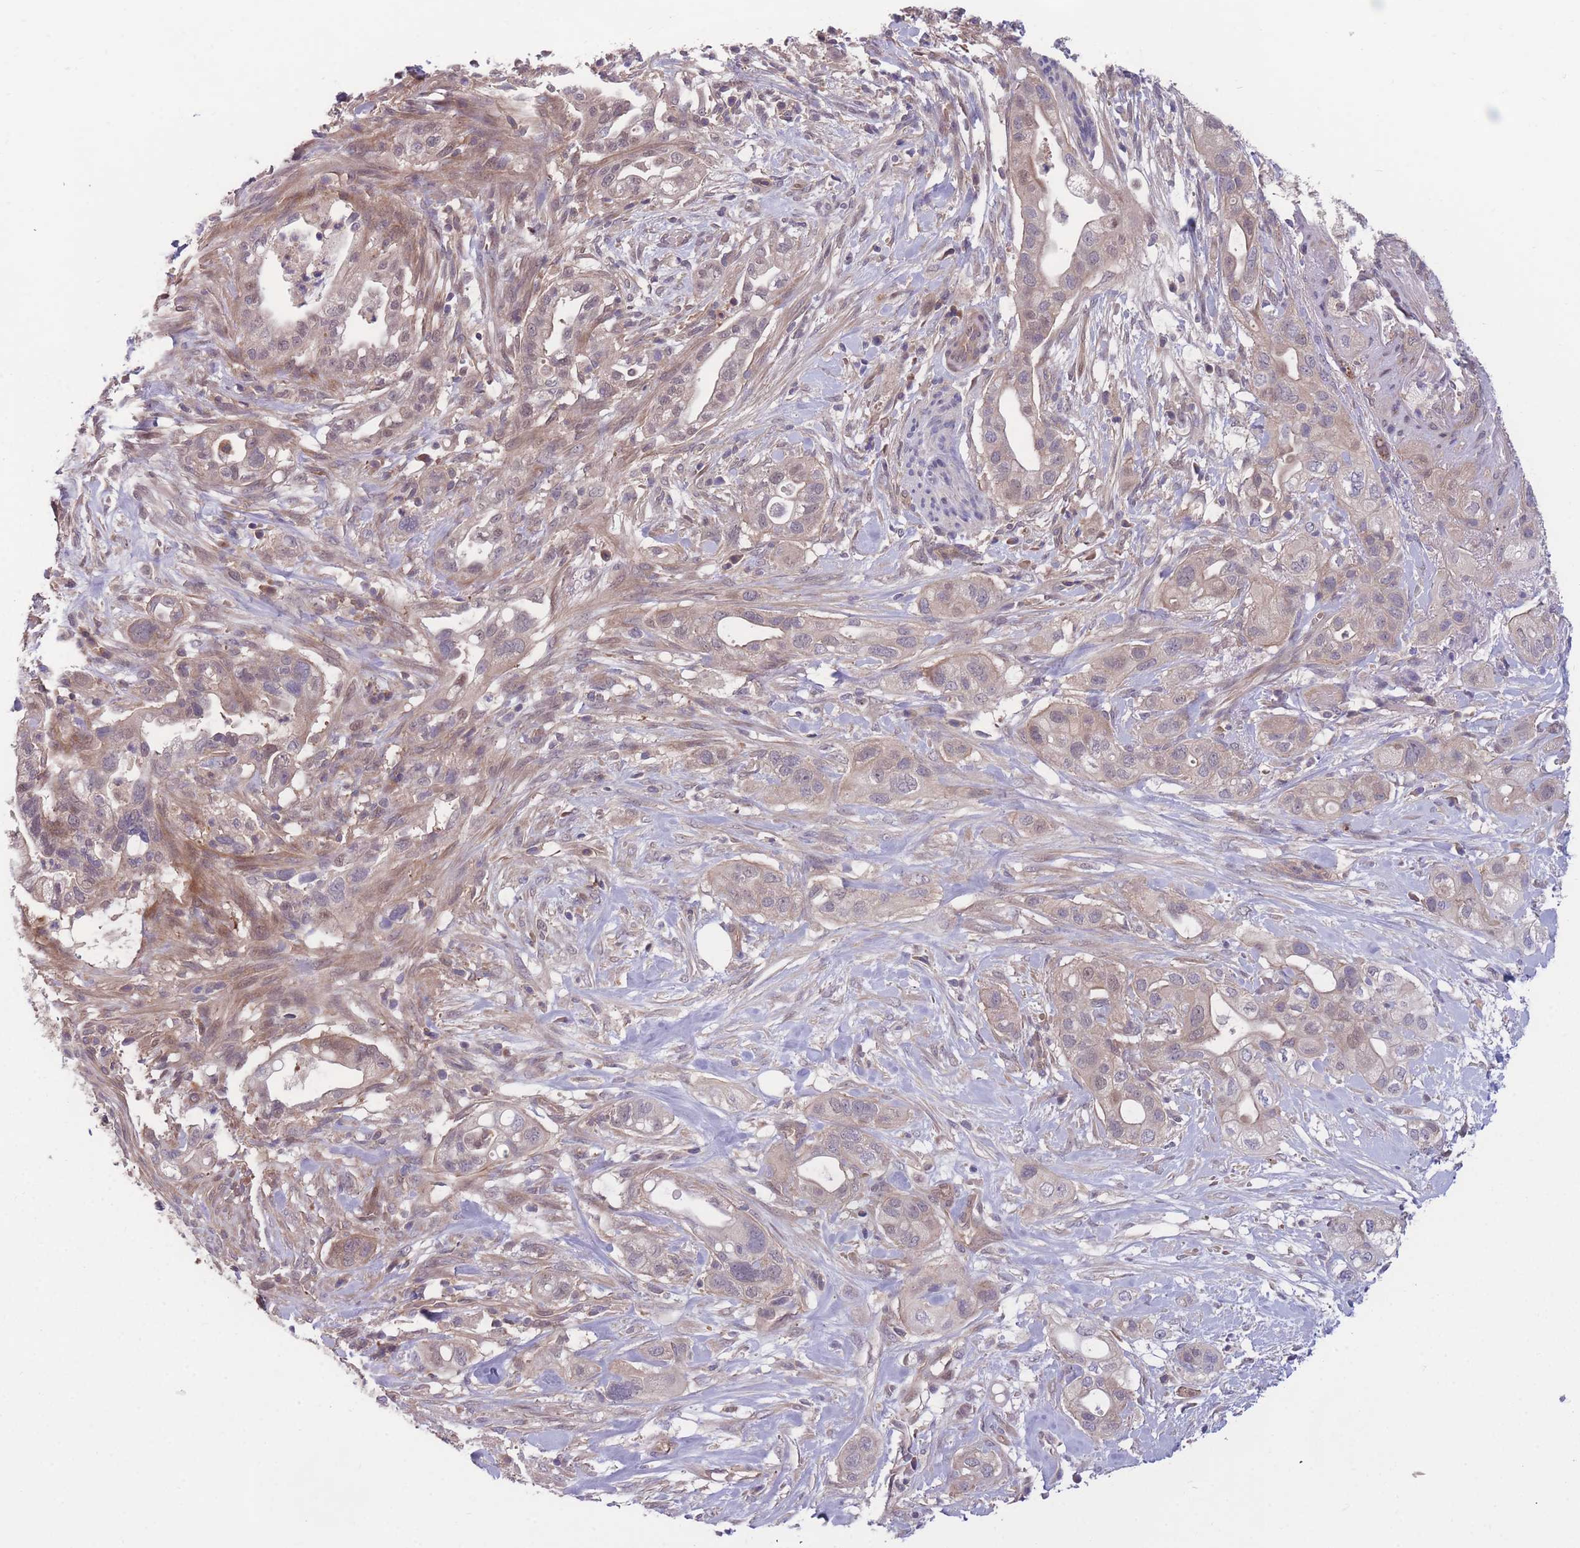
{"staining": {"intensity": "weak", "quantity": ">75%", "location": "cytoplasmic/membranous"}, "tissue": "pancreatic cancer", "cell_type": "Tumor cells", "image_type": "cancer", "snomed": [{"axis": "morphology", "description": "Adenocarcinoma, NOS"}, {"axis": "topography", "description": "Pancreas"}], "caption": "Weak cytoplasmic/membranous protein positivity is seen in about >75% of tumor cells in adenocarcinoma (pancreatic).", "gene": "UBE2N", "patient": {"sex": "male", "age": 44}}